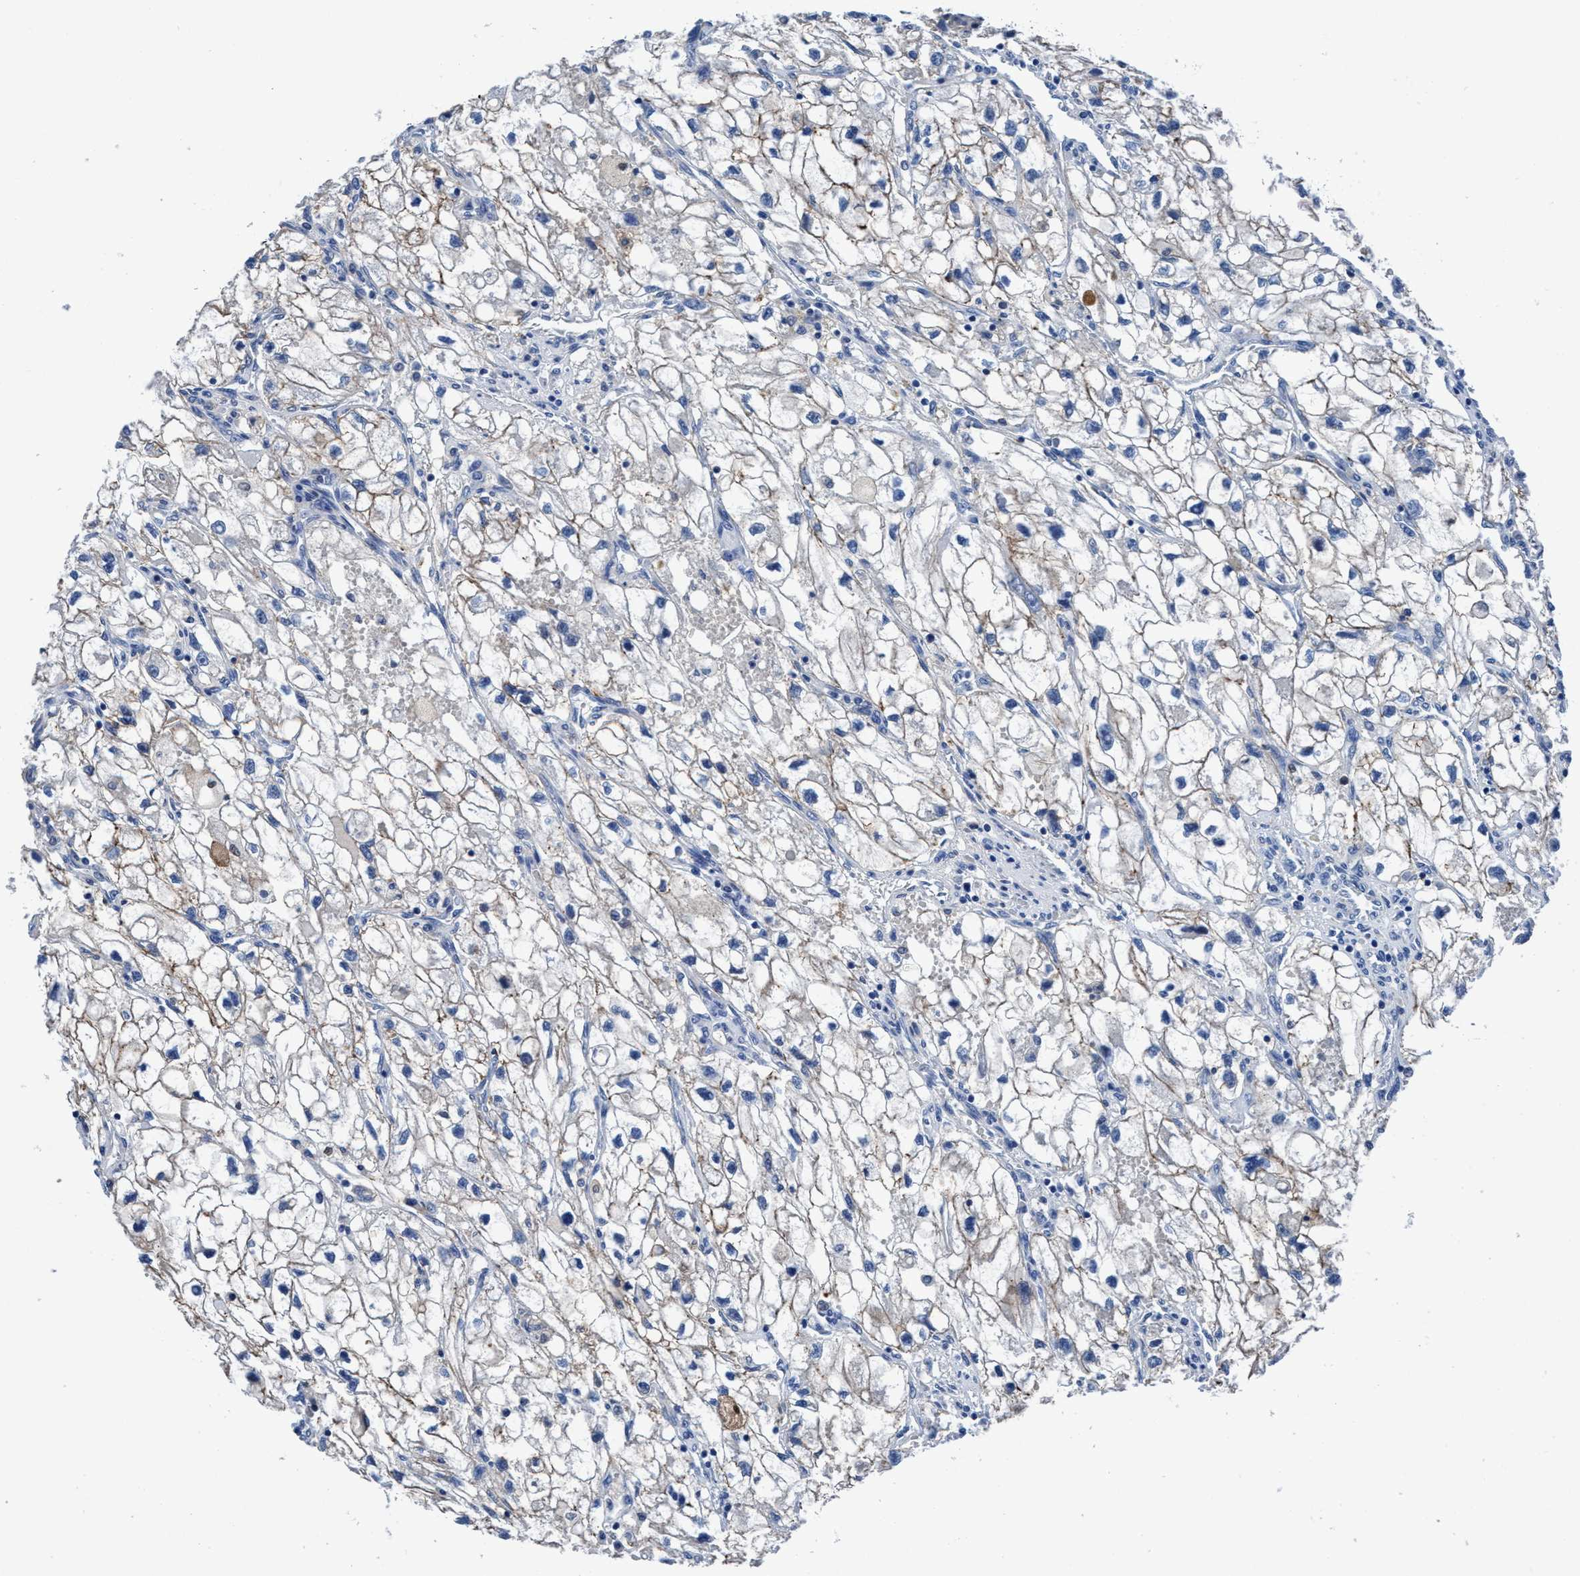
{"staining": {"intensity": "weak", "quantity": "25%-75%", "location": "cytoplasmic/membranous"}, "tissue": "renal cancer", "cell_type": "Tumor cells", "image_type": "cancer", "snomed": [{"axis": "morphology", "description": "Adenocarcinoma, NOS"}, {"axis": "topography", "description": "Kidney"}], "caption": "Adenocarcinoma (renal) stained with a protein marker shows weak staining in tumor cells.", "gene": "TMEM94", "patient": {"sex": "female", "age": 70}}